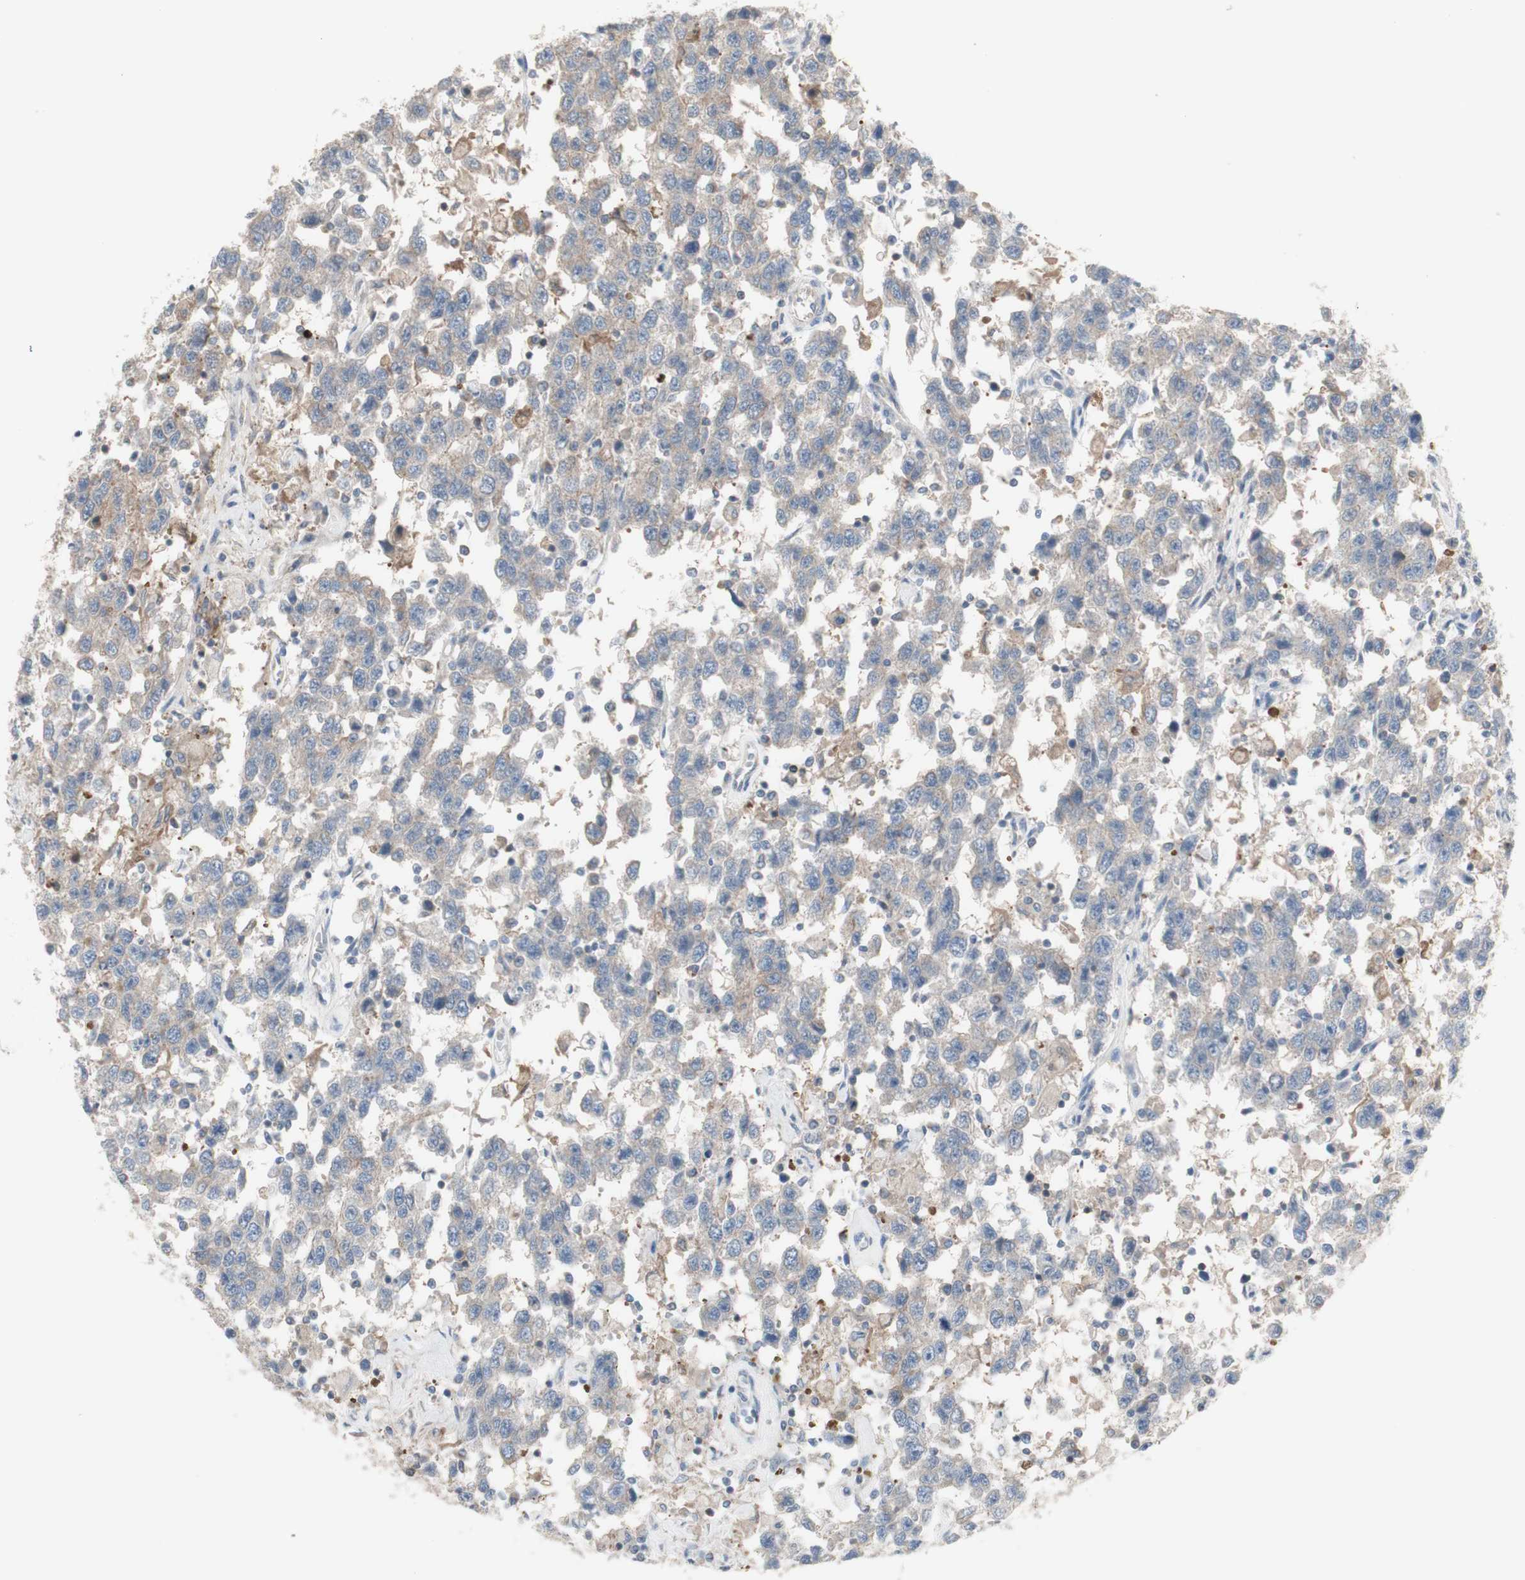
{"staining": {"intensity": "weak", "quantity": "<25%", "location": "cytoplasmic/membranous"}, "tissue": "testis cancer", "cell_type": "Tumor cells", "image_type": "cancer", "snomed": [{"axis": "morphology", "description": "Seminoma, NOS"}, {"axis": "topography", "description": "Testis"}], "caption": "This is an immunohistochemistry micrograph of human testis cancer. There is no expression in tumor cells.", "gene": "C3orf52", "patient": {"sex": "male", "age": 41}}